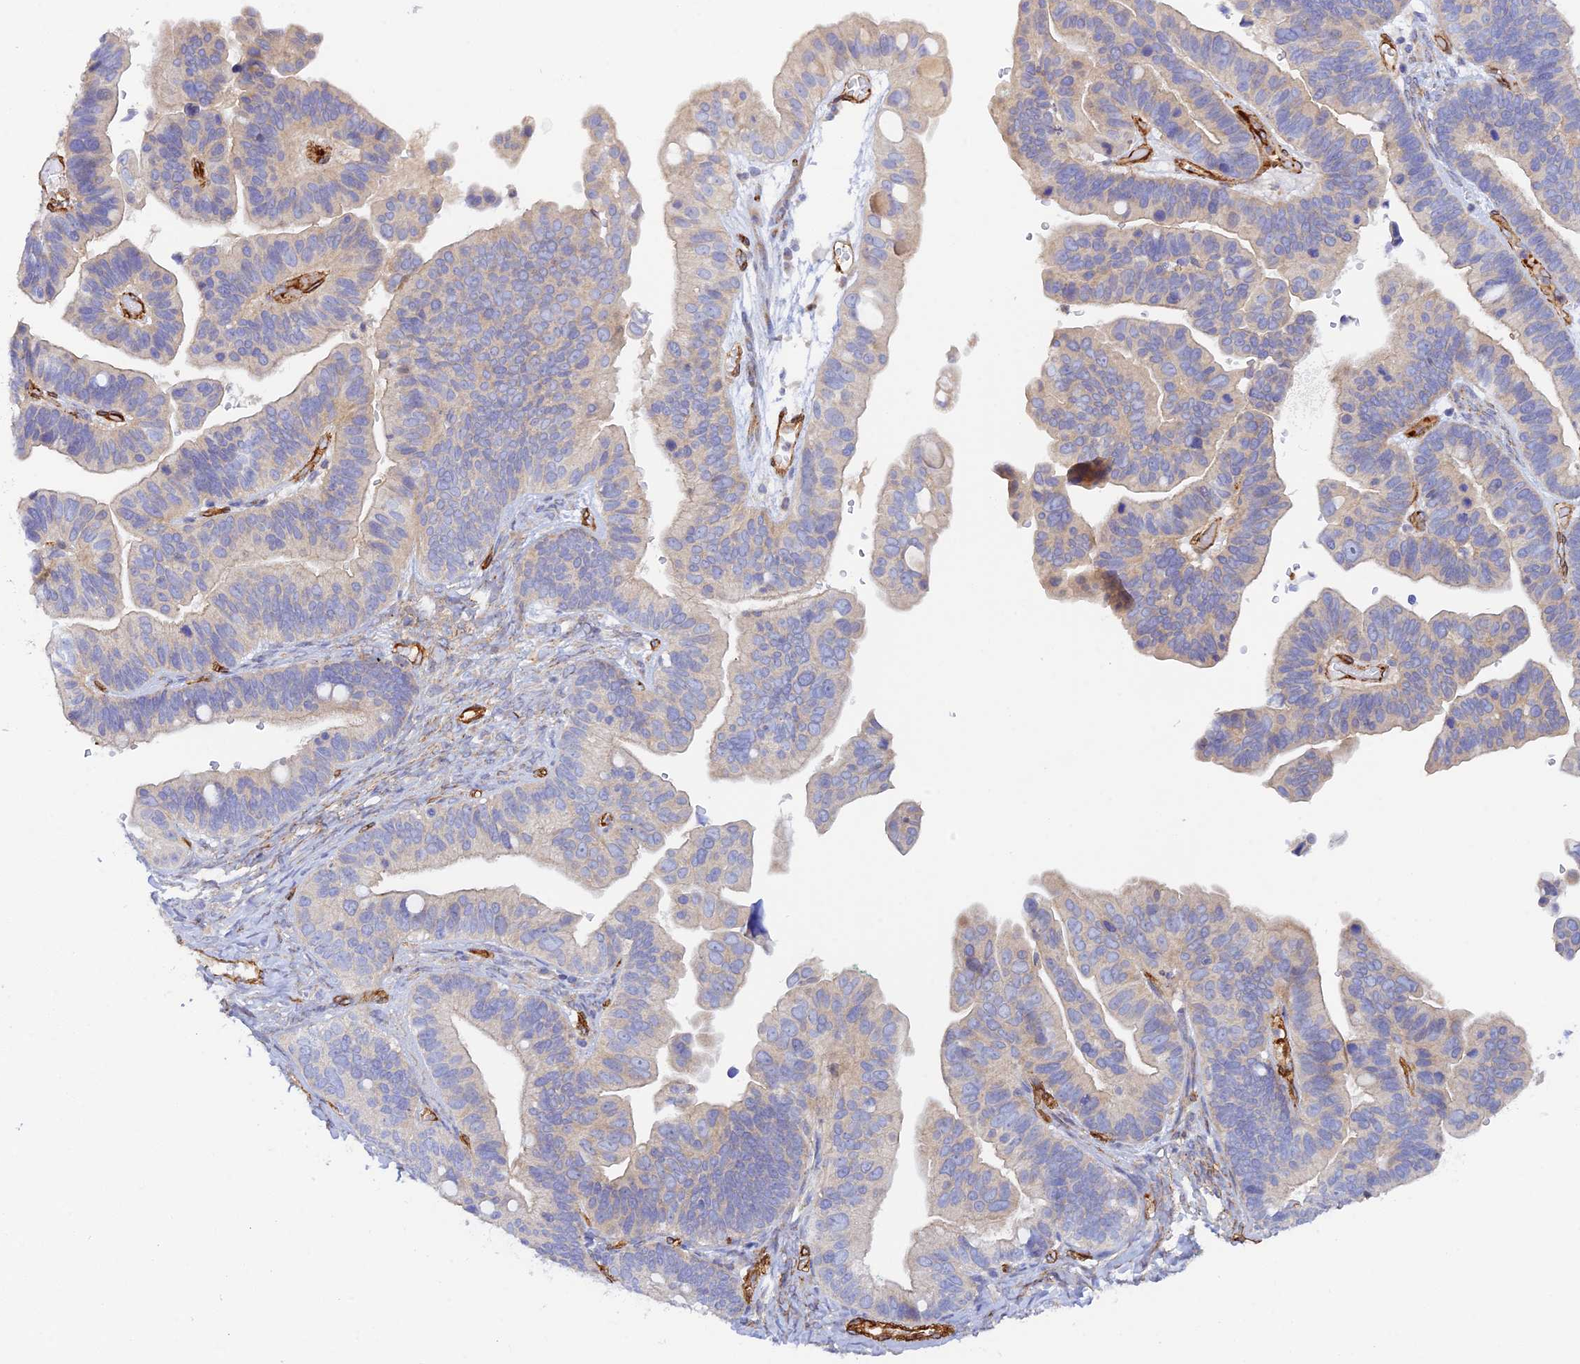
{"staining": {"intensity": "weak", "quantity": "25%-75%", "location": "cytoplasmic/membranous"}, "tissue": "ovarian cancer", "cell_type": "Tumor cells", "image_type": "cancer", "snomed": [{"axis": "morphology", "description": "Cystadenocarcinoma, serous, NOS"}, {"axis": "topography", "description": "Ovary"}], "caption": "Human serous cystadenocarcinoma (ovarian) stained with a brown dye demonstrates weak cytoplasmic/membranous positive staining in approximately 25%-75% of tumor cells.", "gene": "MYO9A", "patient": {"sex": "female", "age": 56}}